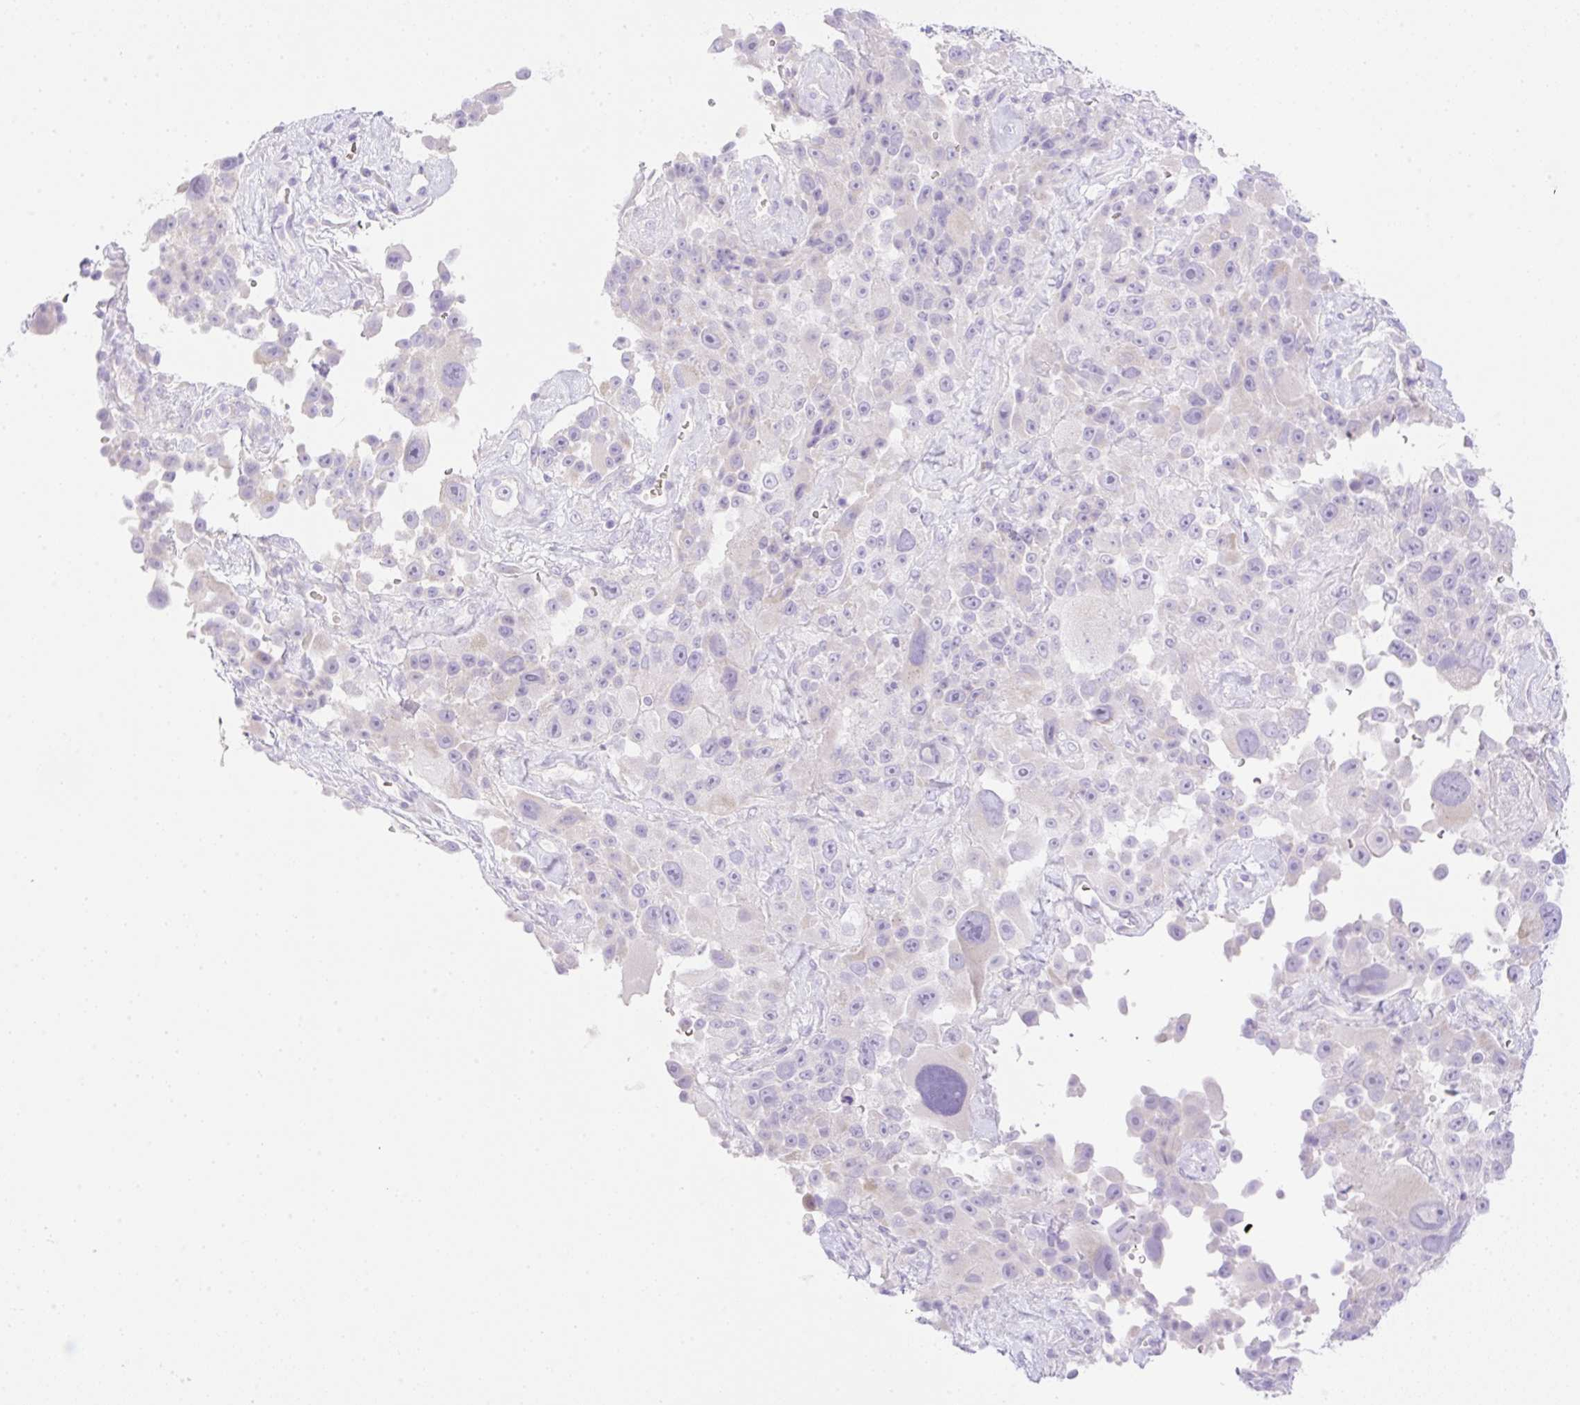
{"staining": {"intensity": "negative", "quantity": "none", "location": "none"}, "tissue": "melanoma", "cell_type": "Tumor cells", "image_type": "cancer", "snomed": [{"axis": "morphology", "description": "Malignant melanoma, Metastatic site"}, {"axis": "topography", "description": "Lymph node"}], "caption": "High magnification brightfield microscopy of melanoma stained with DAB (brown) and counterstained with hematoxylin (blue): tumor cells show no significant staining.", "gene": "CDX1", "patient": {"sex": "male", "age": 62}}